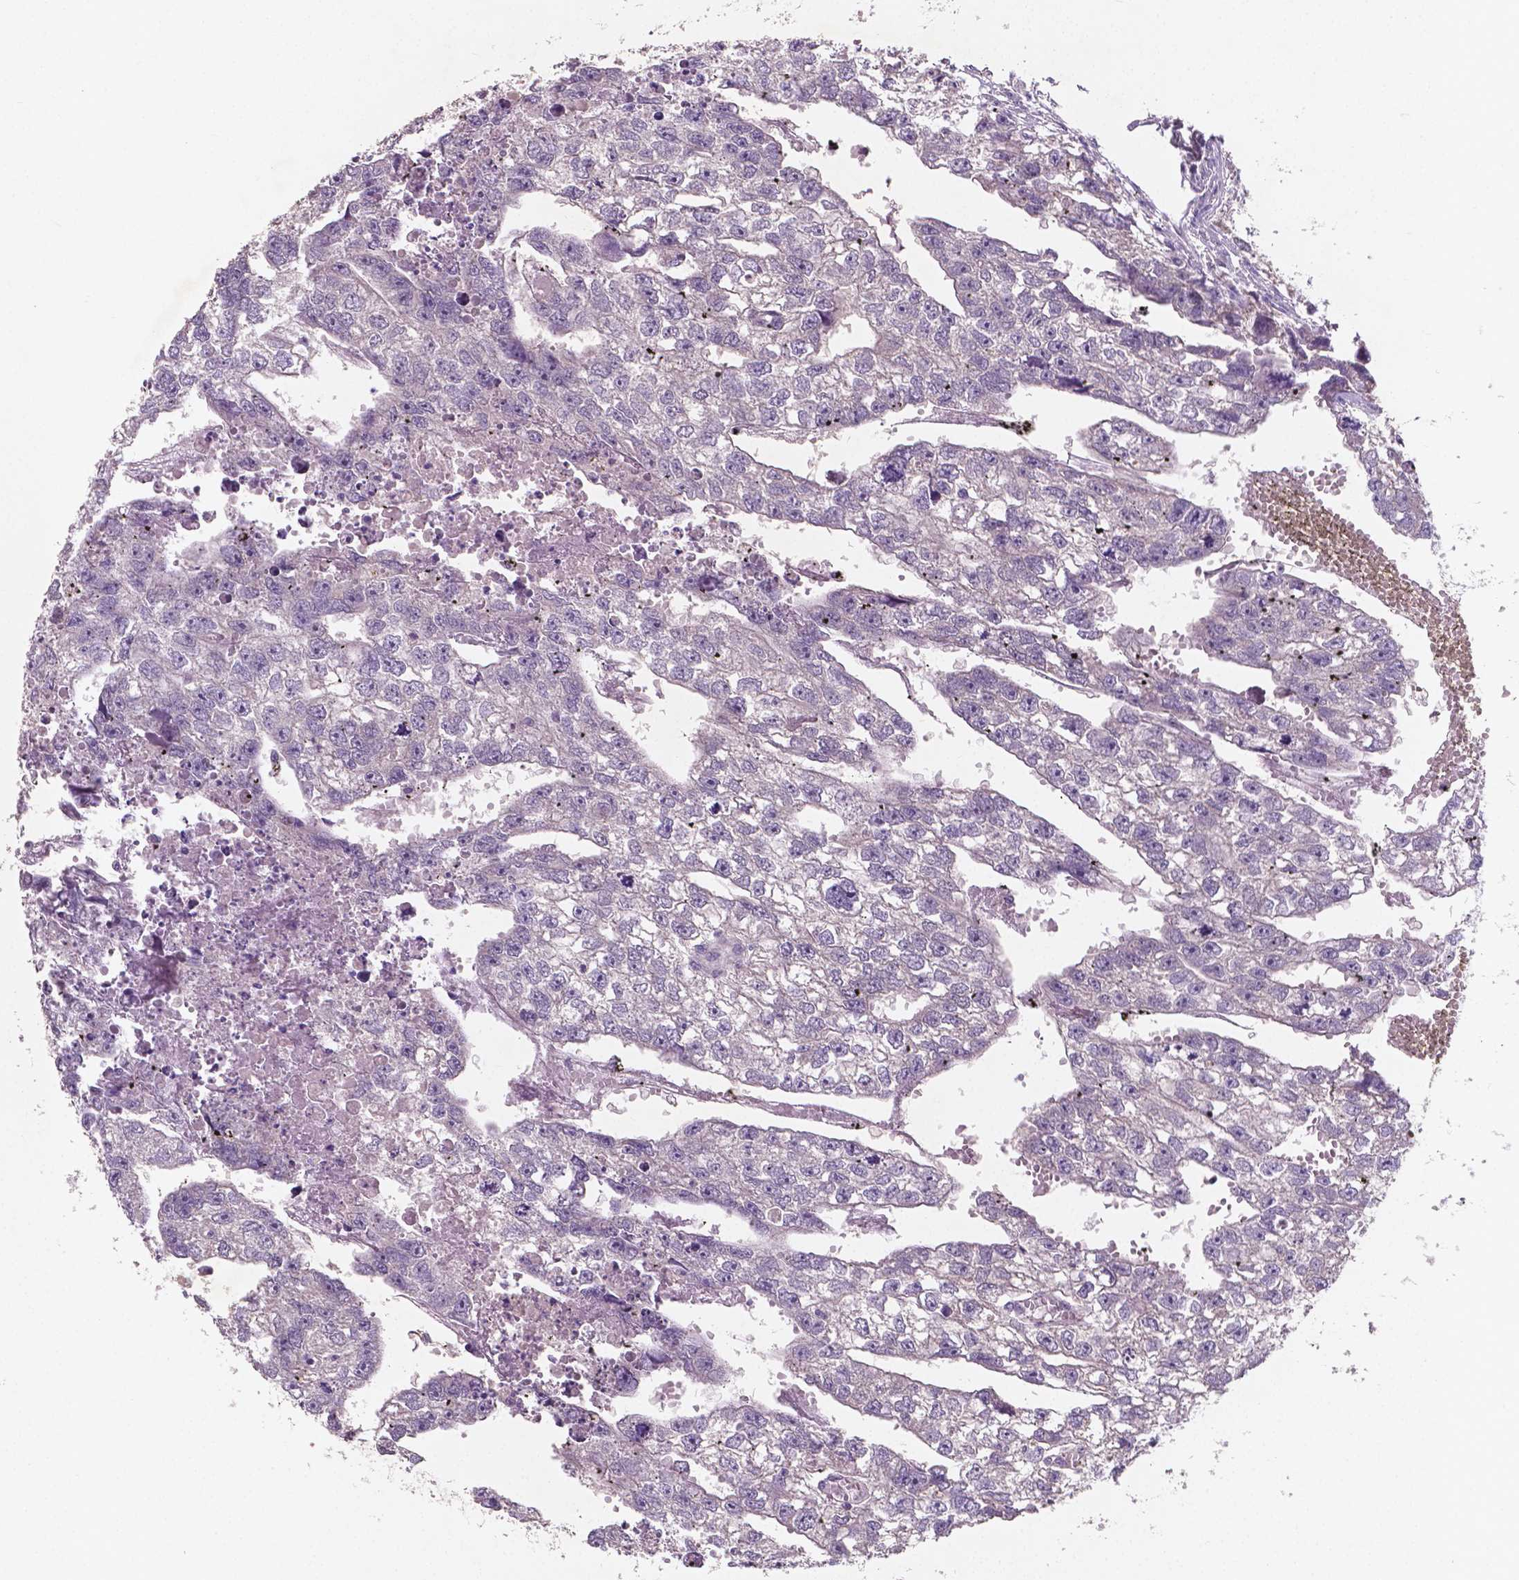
{"staining": {"intensity": "negative", "quantity": "none", "location": "none"}, "tissue": "testis cancer", "cell_type": "Tumor cells", "image_type": "cancer", "snomed": [{"axis": "morphology", "description": "Carcinoma, Embryonal, NOS"}, {"axis": "morphology", "description": "Teratoma, malignant, NOS"}, {"axis": "topography", "description": "Testis"}], "caption": "Testis cancer was stained to show a protein in brown. There is no significant staining in tumor cells.", "gene": "LSM14B", "patient": {"sex": "male", "age": 44}}